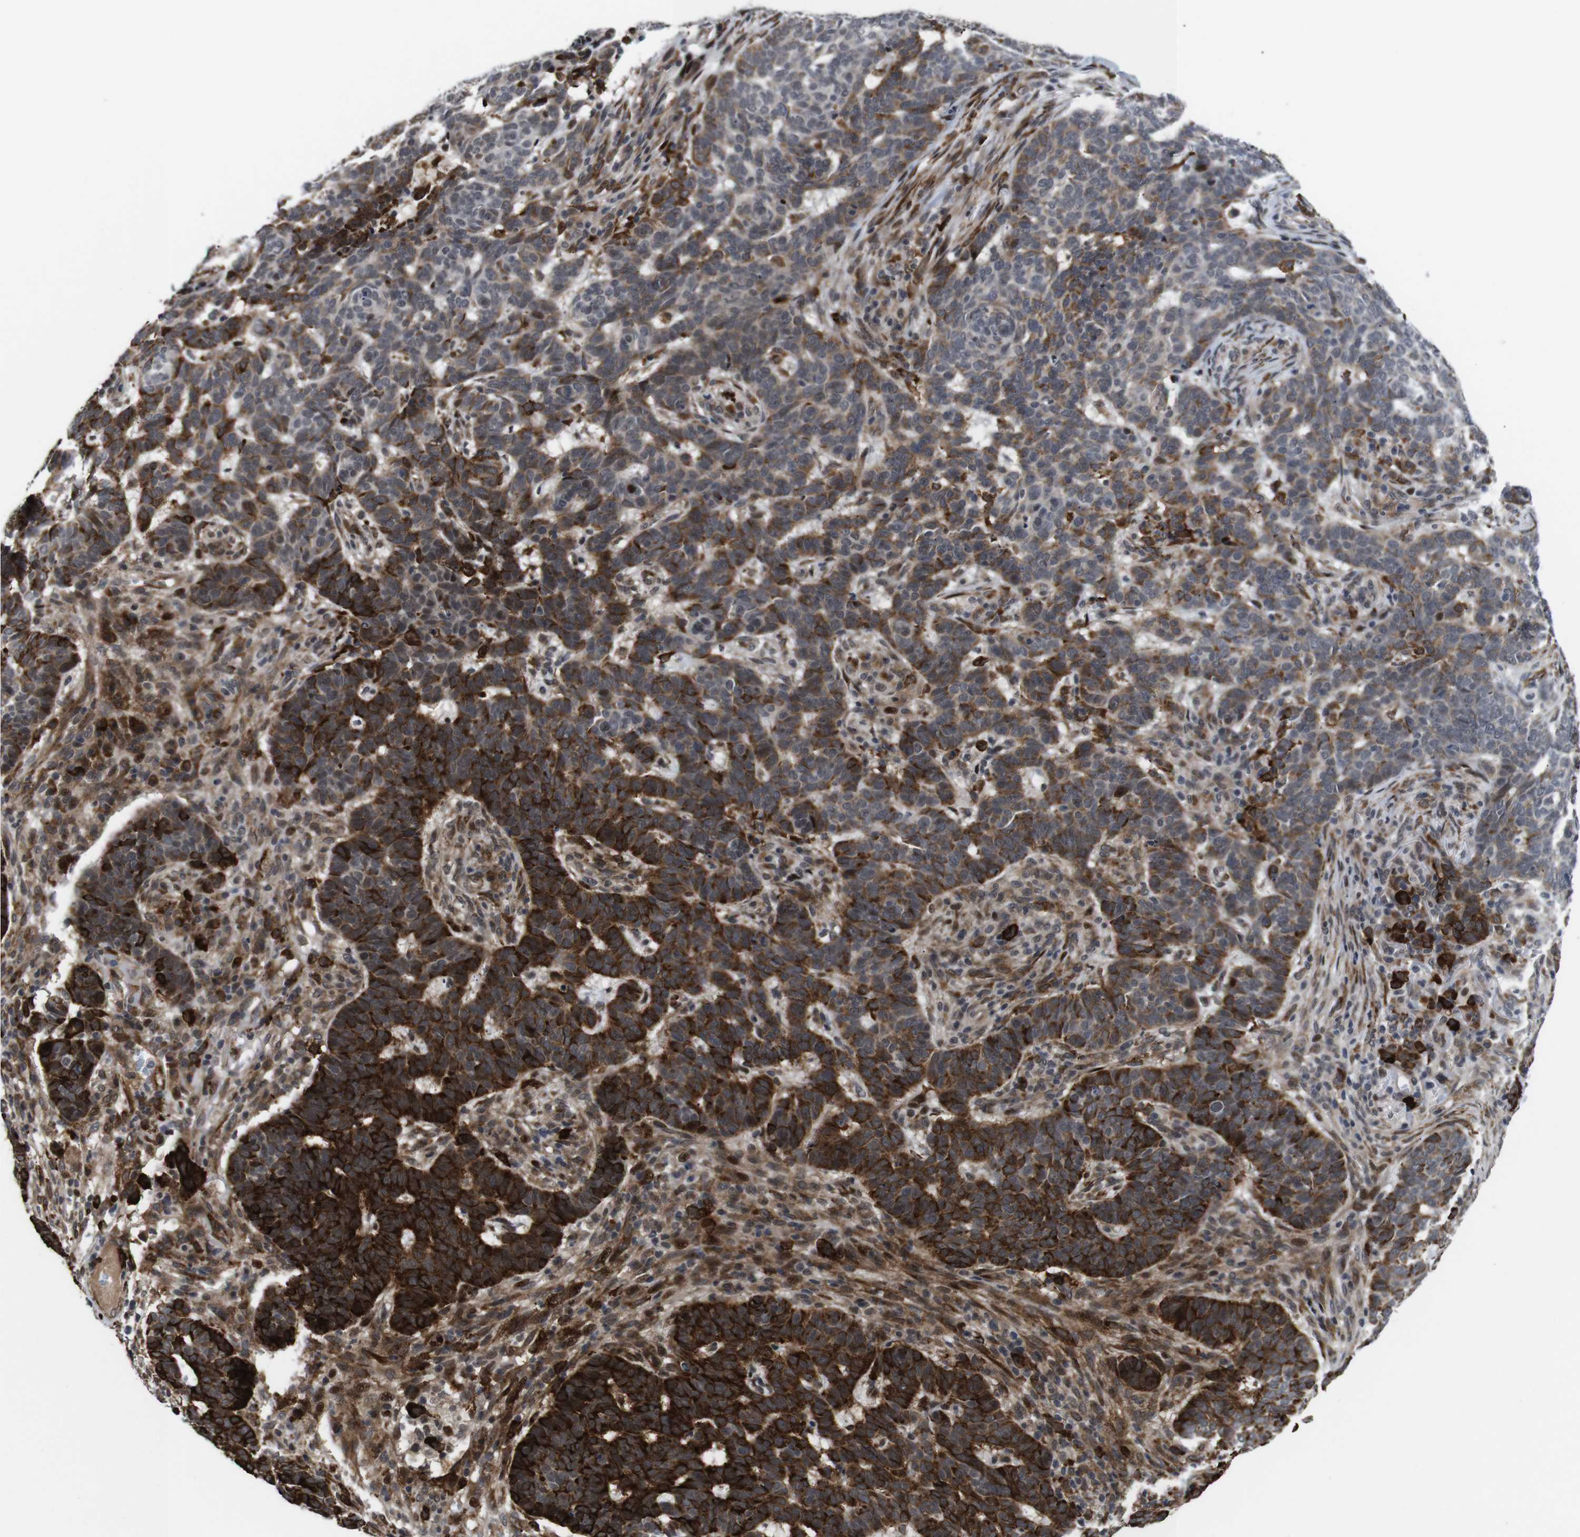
{"staining": {"intensity": "strong", "quantity": ">75%", "location": "cytoplasmic/membranous"}, "tissue": "skin cancer", "cell_type": "Tumor cells", "image_type": "cancer", "snomed": [{"axis": "morphology", "description": "Basal cell carcinoma"}, {"axis": "topography", "description": "Skin"}], "caption": "Tumor cells exhibit high levels of strong cytoplasmic/membranous staining in about >75% of cells in skin cancer. The staining was performed using DAB (3,3'-diaminobenzidine), with brown indicating positive protein expression. Nuclei are stained blue with hematoxylin.", "gene": "EIF4G1", "patient": {"sex": "male", "age": 85}}